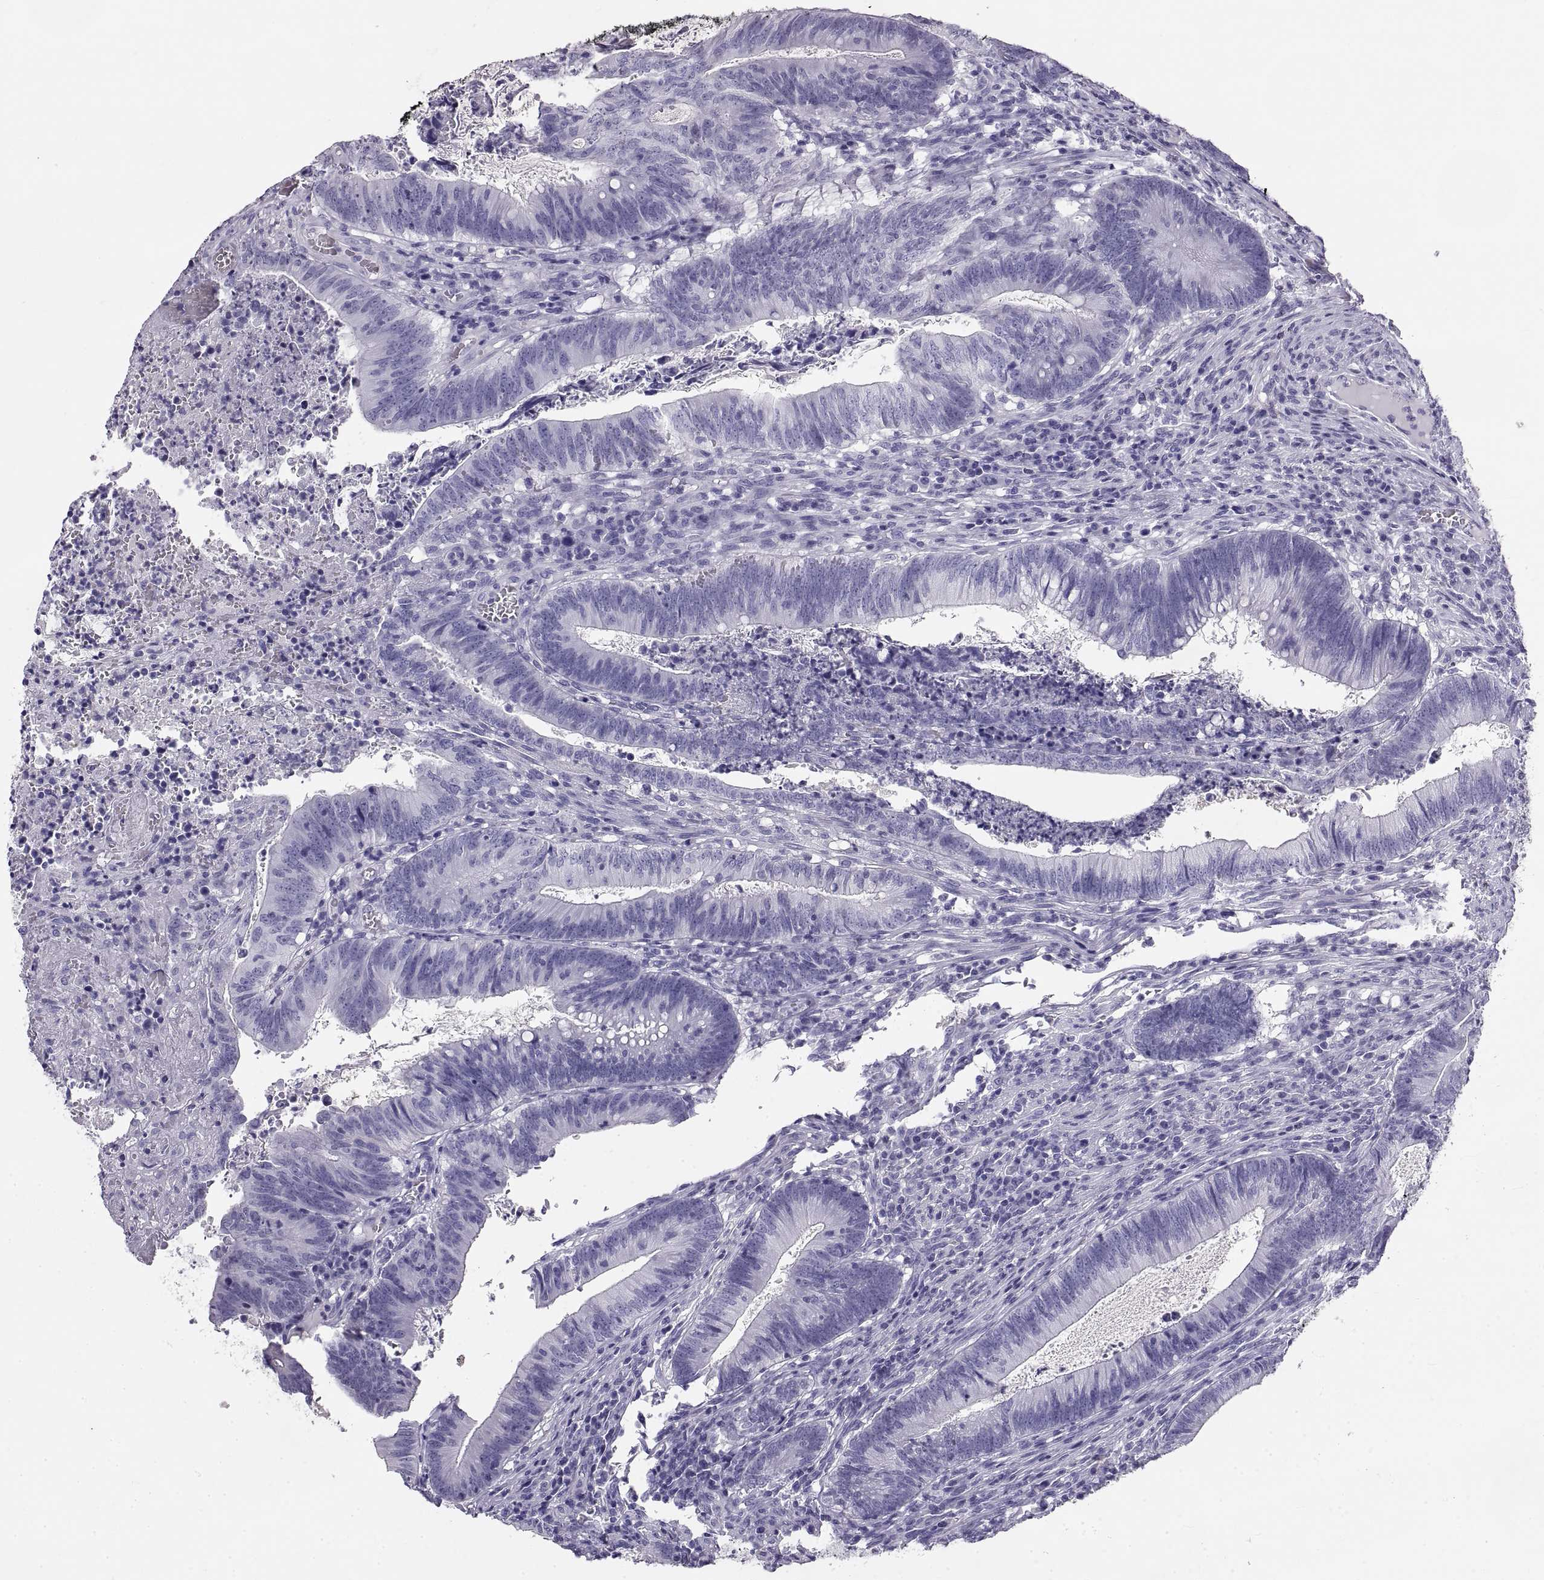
{"staining": {"intensity": "negative", "quantity": "none", "location": "none"}, "tissue": "colorectal cancer", "cell_type": "Tumor cells", "image_type": "cancer", "snomed": [{"axis": "morphology", "description": "Adenocarcinoma, NOS"}, {"axis": "topography", "description": "Colon"}], "caption": "Protein analysis of colorectal cancer (adenocarcinoma) shows no significant expression in tumor cells. (Brightfield microscopy of DAB IHC at high magnification).", "gene": "RLBP1", "patient": {"sex": "female", "age": 70}}